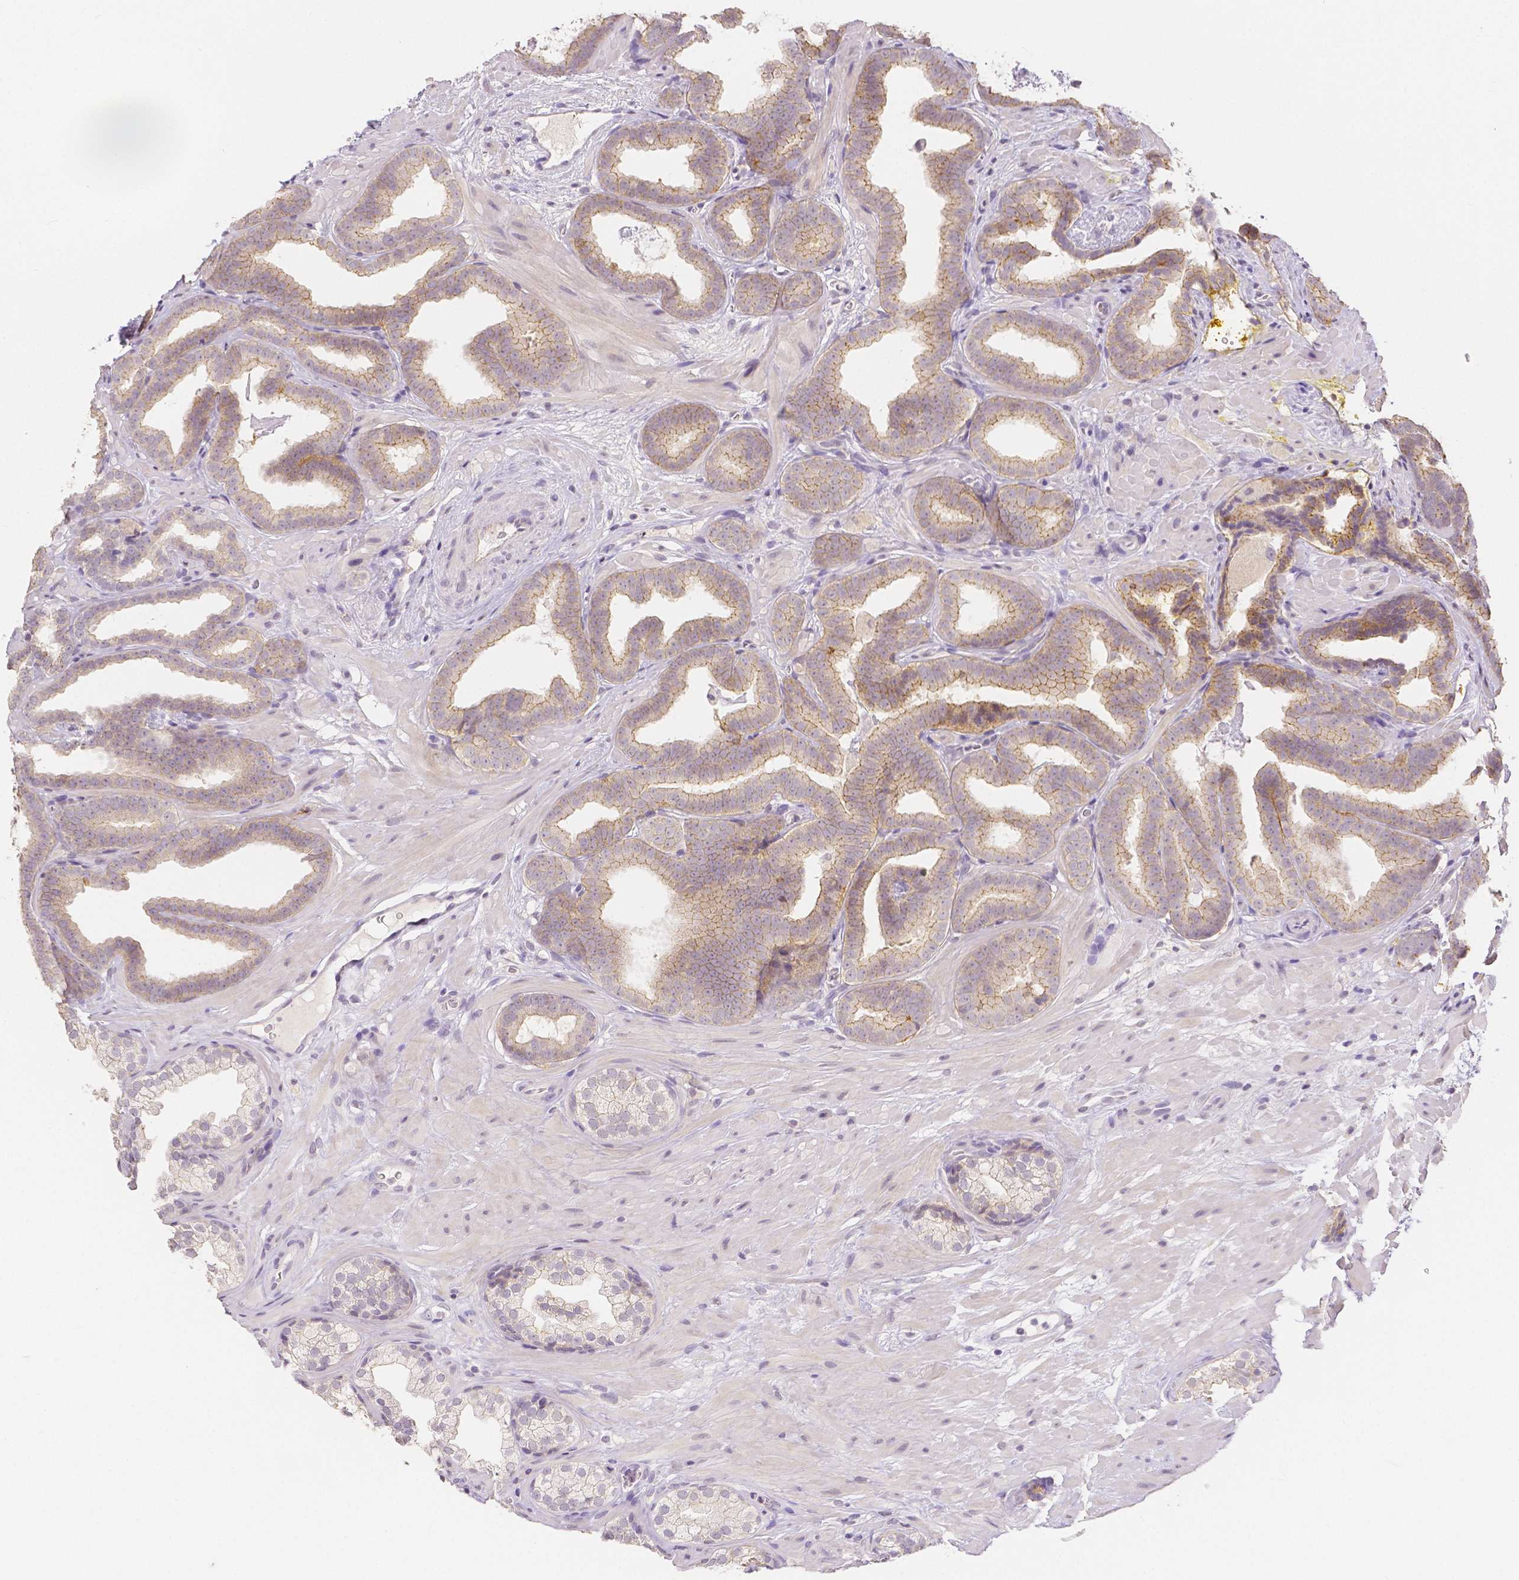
{"staining": {"intensity": "moderate", "quantity": ">75%", "location": "cytoplasmic/membranous"}, "tissue": "prostate cancer", "cell_type": "Tumor cells", "image_type": "cancer", "snomed": [{"axis": "morphology", "description": "Adenocarcinoma, Low grade"}, {"axis": "topography", "description": "Prostate"}], "caption": "The histopathology image displays staining of prostate low-grade adenocarcinoma, revealing moderate cytoplasmic/membranous protein positivity (brown color) within tumor cells.", "gene": "OCLN", "patient": {"sex": "male", "age": 63}}